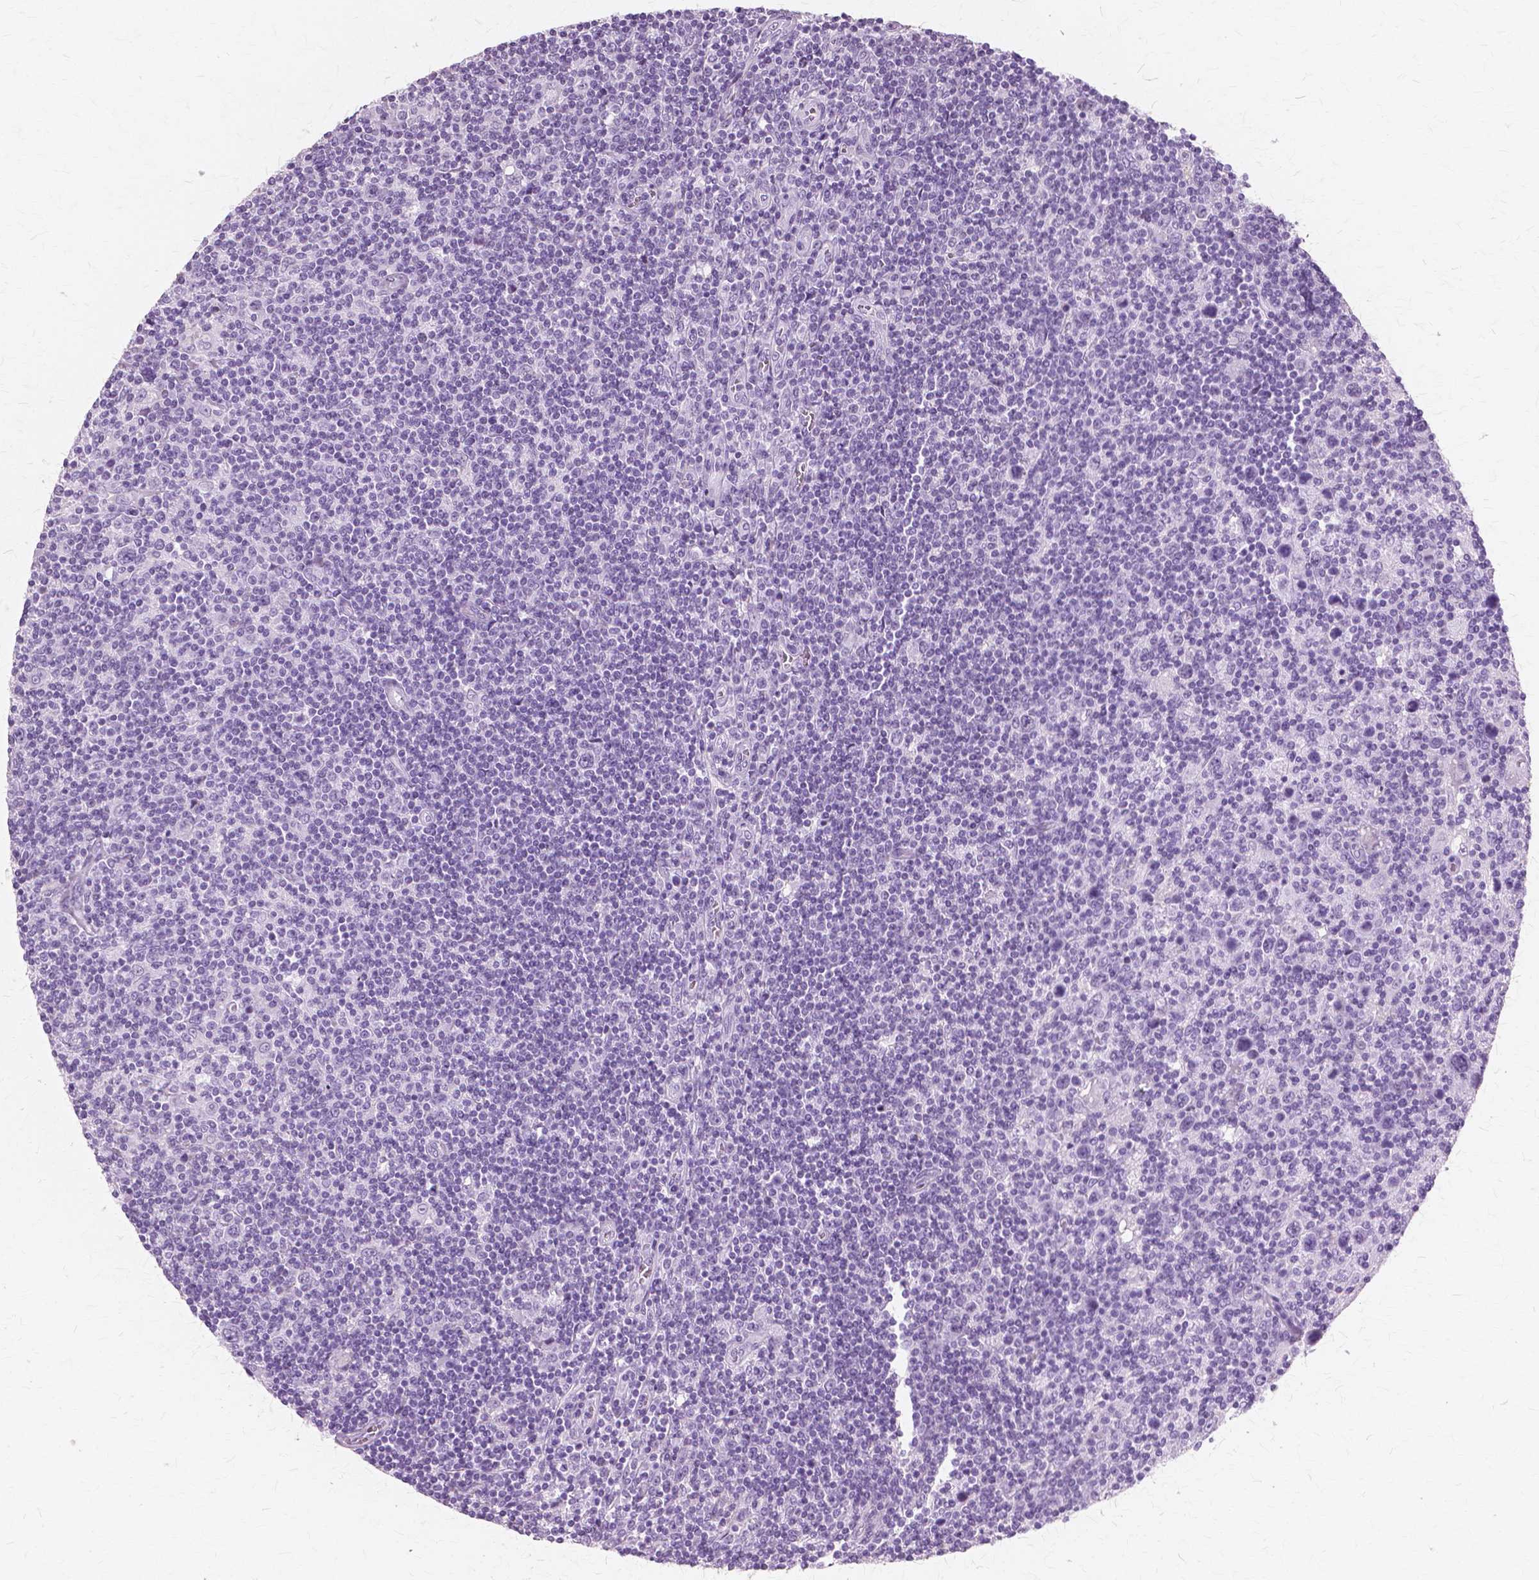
{"staining": {"intensity": "negative", "quantity": "none", "location": "none"}, "tissue": "lymphoma", "cell_type": "Tumor cells", "image_type": "cancer", "snomed": [{"axis": "morphology", "description": "Hodgkin's disease, NOS"}, {"axis": "topography", "description": "Lymph node"}], "caption": "Tumor cells show no significant protein staining in Hodgkin's disease.", "gene": "SFTPD", "patient": {"sex": "male", "age": 40}}